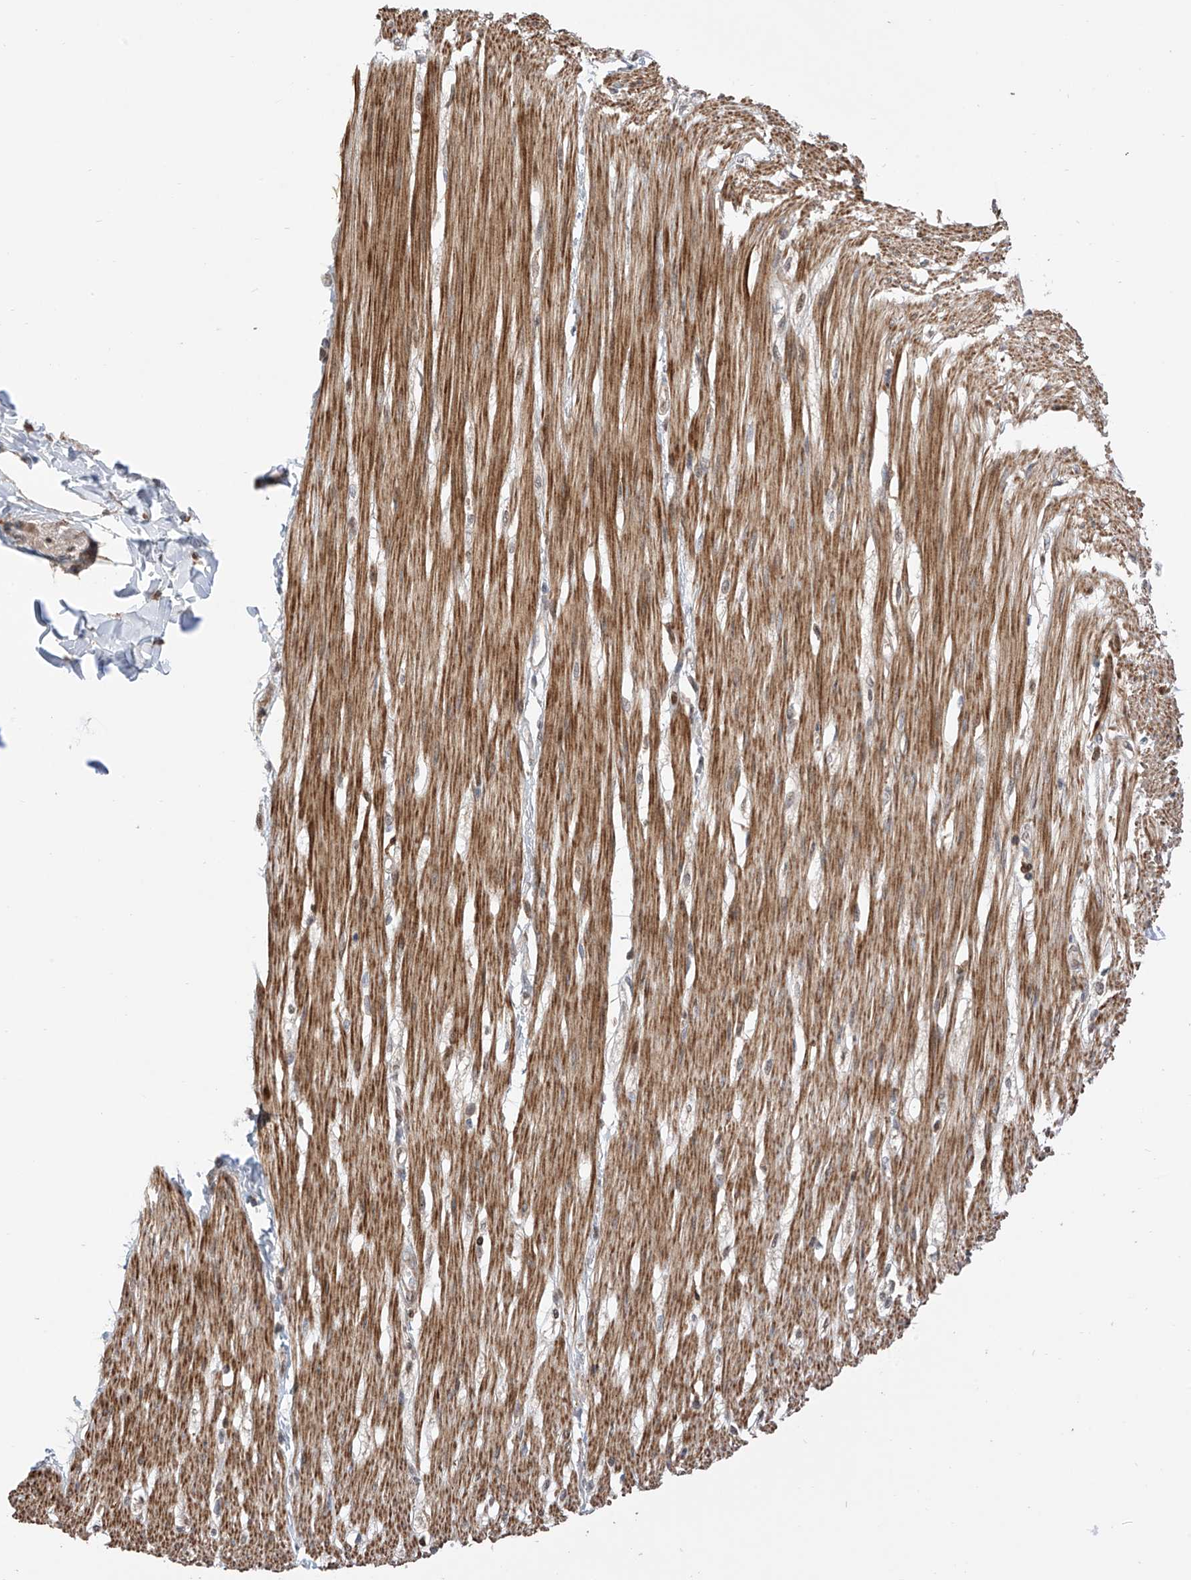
{"staining": {"intensity": "strong", "quantity": ">75%", "location": "cytoplasmic/membranous"}, "tissue": "smooth muscle", "cell_type": "Smooth muscle cells", "image_type": "normal", "snomed": [{"axis": "morphology", "description": "Normal tissue, NOS"}, {"axis": "morphology", "description": "Adenocarcinoma, NOS"}, {"axis": "topography", "description": "Colon"}, {"axis": "topography", "description": "Peripheral nerve tissue"}], "caption": "Smooth muscle stained with immunohistochemistry (IHC) displays strong cytoplasmic/membranous positivity in approximately >75% of smooth muscle cells.", "gene": "LATS1", "patient": {"sex": "male", "age": 14}}